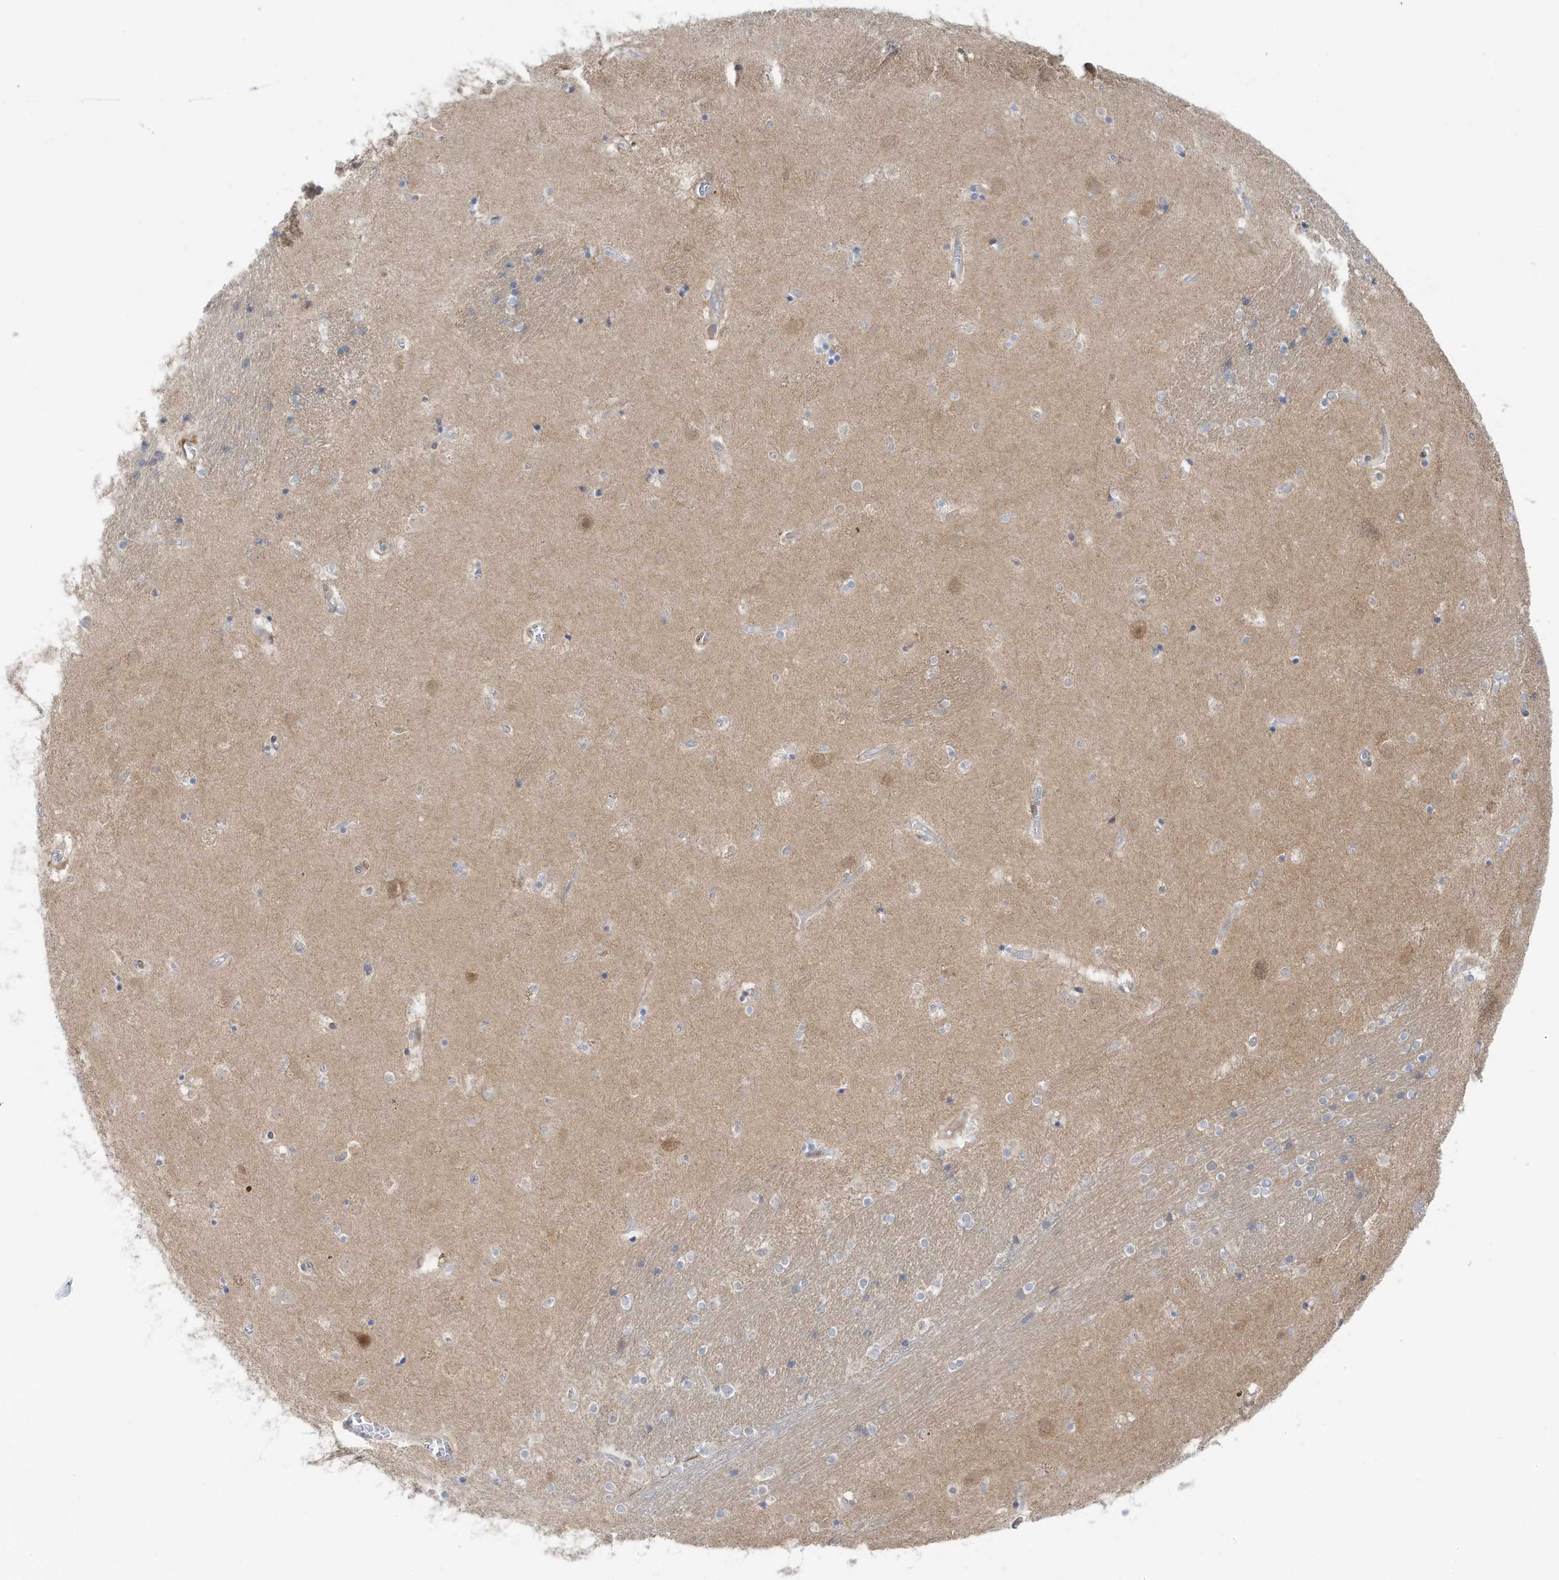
{"staining": {"intensity": "negative", "quantity": "none", "location": "none"}, "tissue": "caudate", "cell_type": "Glial cells", "image_type": "normal", "snomed": [{"axis": "morphology", "description": "Normal tissue, NOS"}, {"axis": "topography", "description": "Lateral ventricle wall"}], "caption": "Immunohistochemistry (IHC) of benign caudate shows no positivity in glial cells.", "gene": "OGA", "patient": {"sex": "male", "age": 70}}